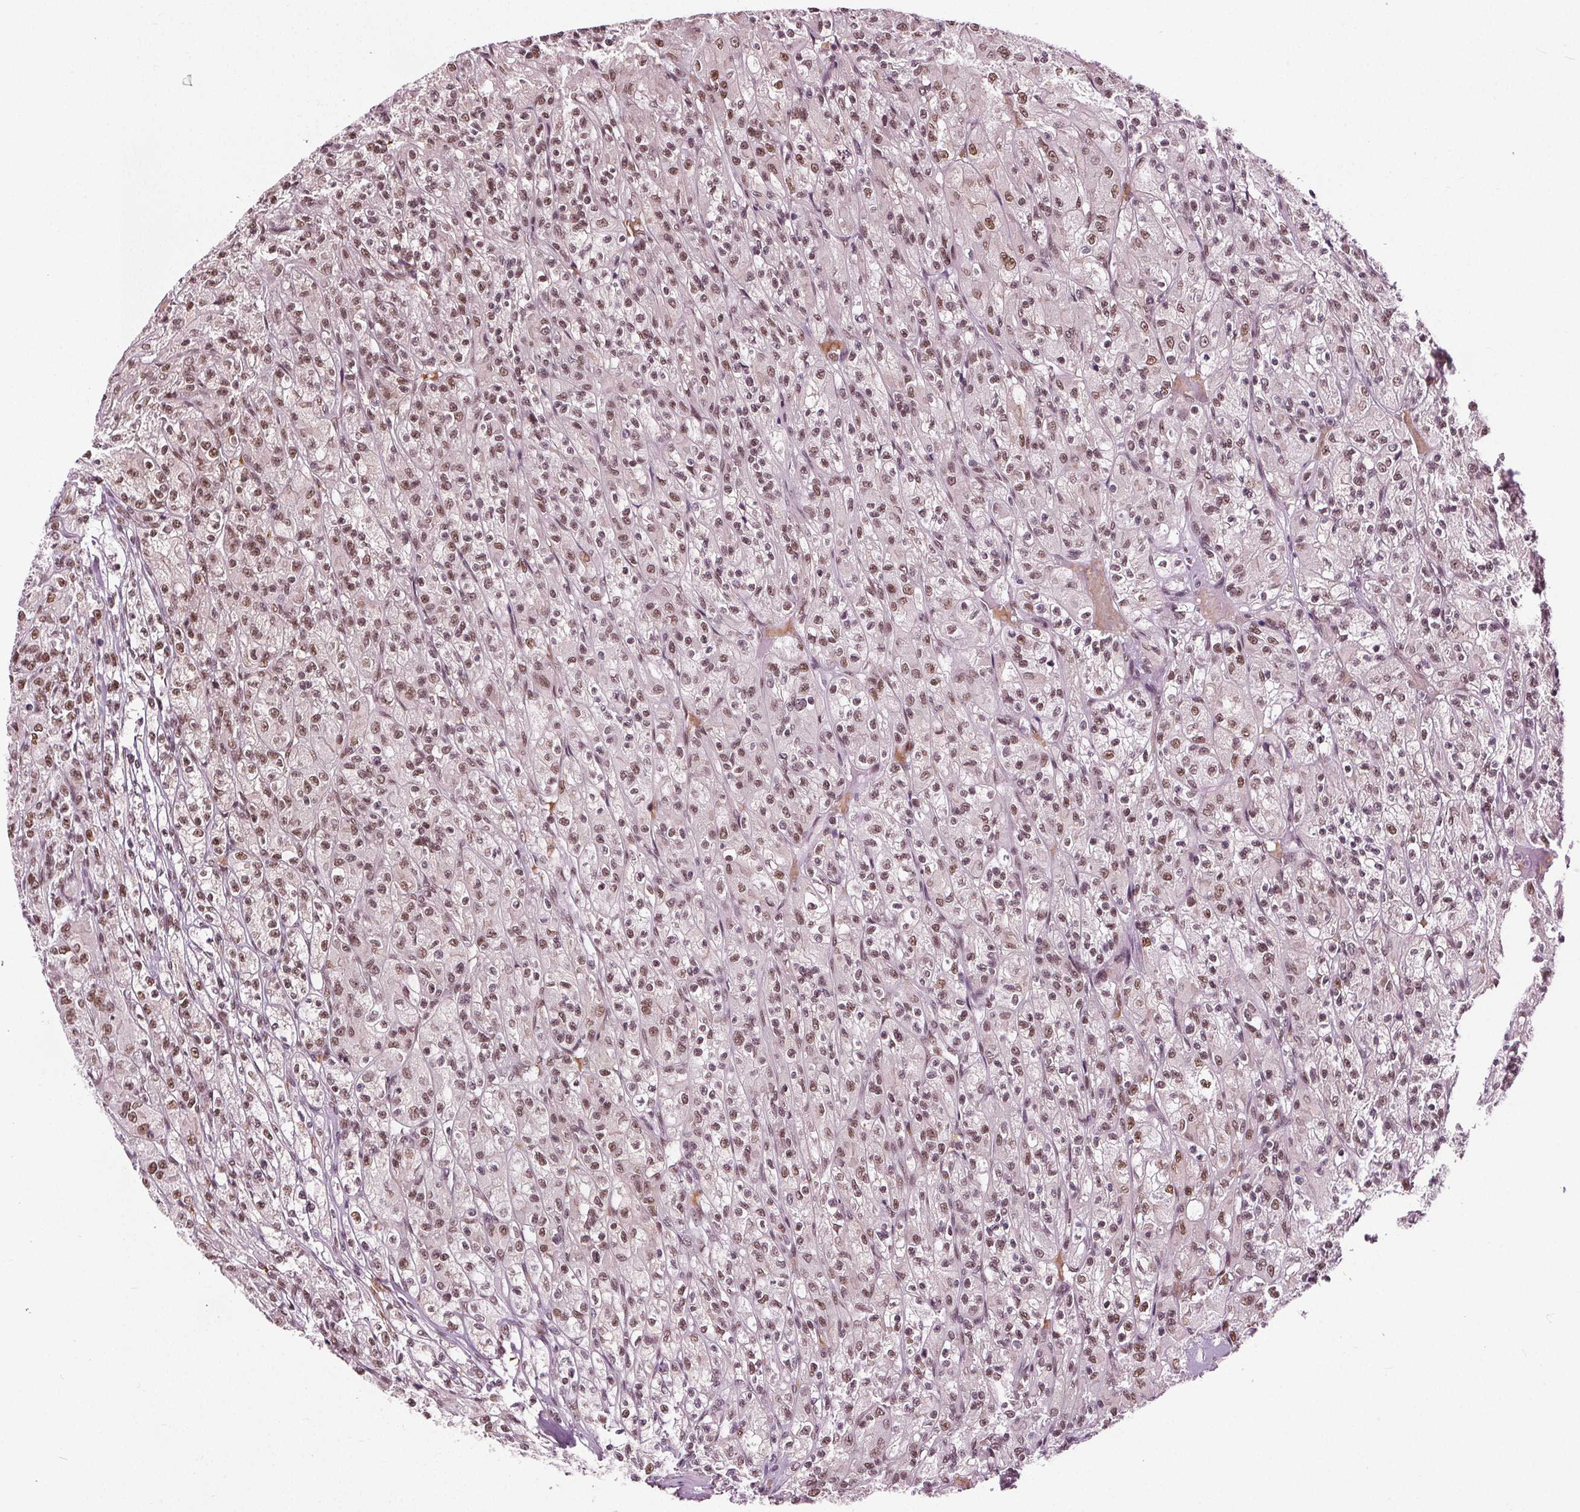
{"staining": {"intensity": "moderate", "quantity": ">75%", "location": "nuclear"}, "tissue": "renal cancer", "cell_type": "Tumor cells", "image_type": "cancer", "snomed": [{"axis": "morphology", "description": "Adenocarcinoma, NOS"}, {"axis": "topography", "description": "Kidney"}], "caption": "A high-resolution image shows immunohistochemistry staining of adenocarcinoma (renal), which reveals moderate nuclear staining in about >75% of tumor cells.", "gene": "IWS1", "patient": {"sex": "female", "age": 70}}